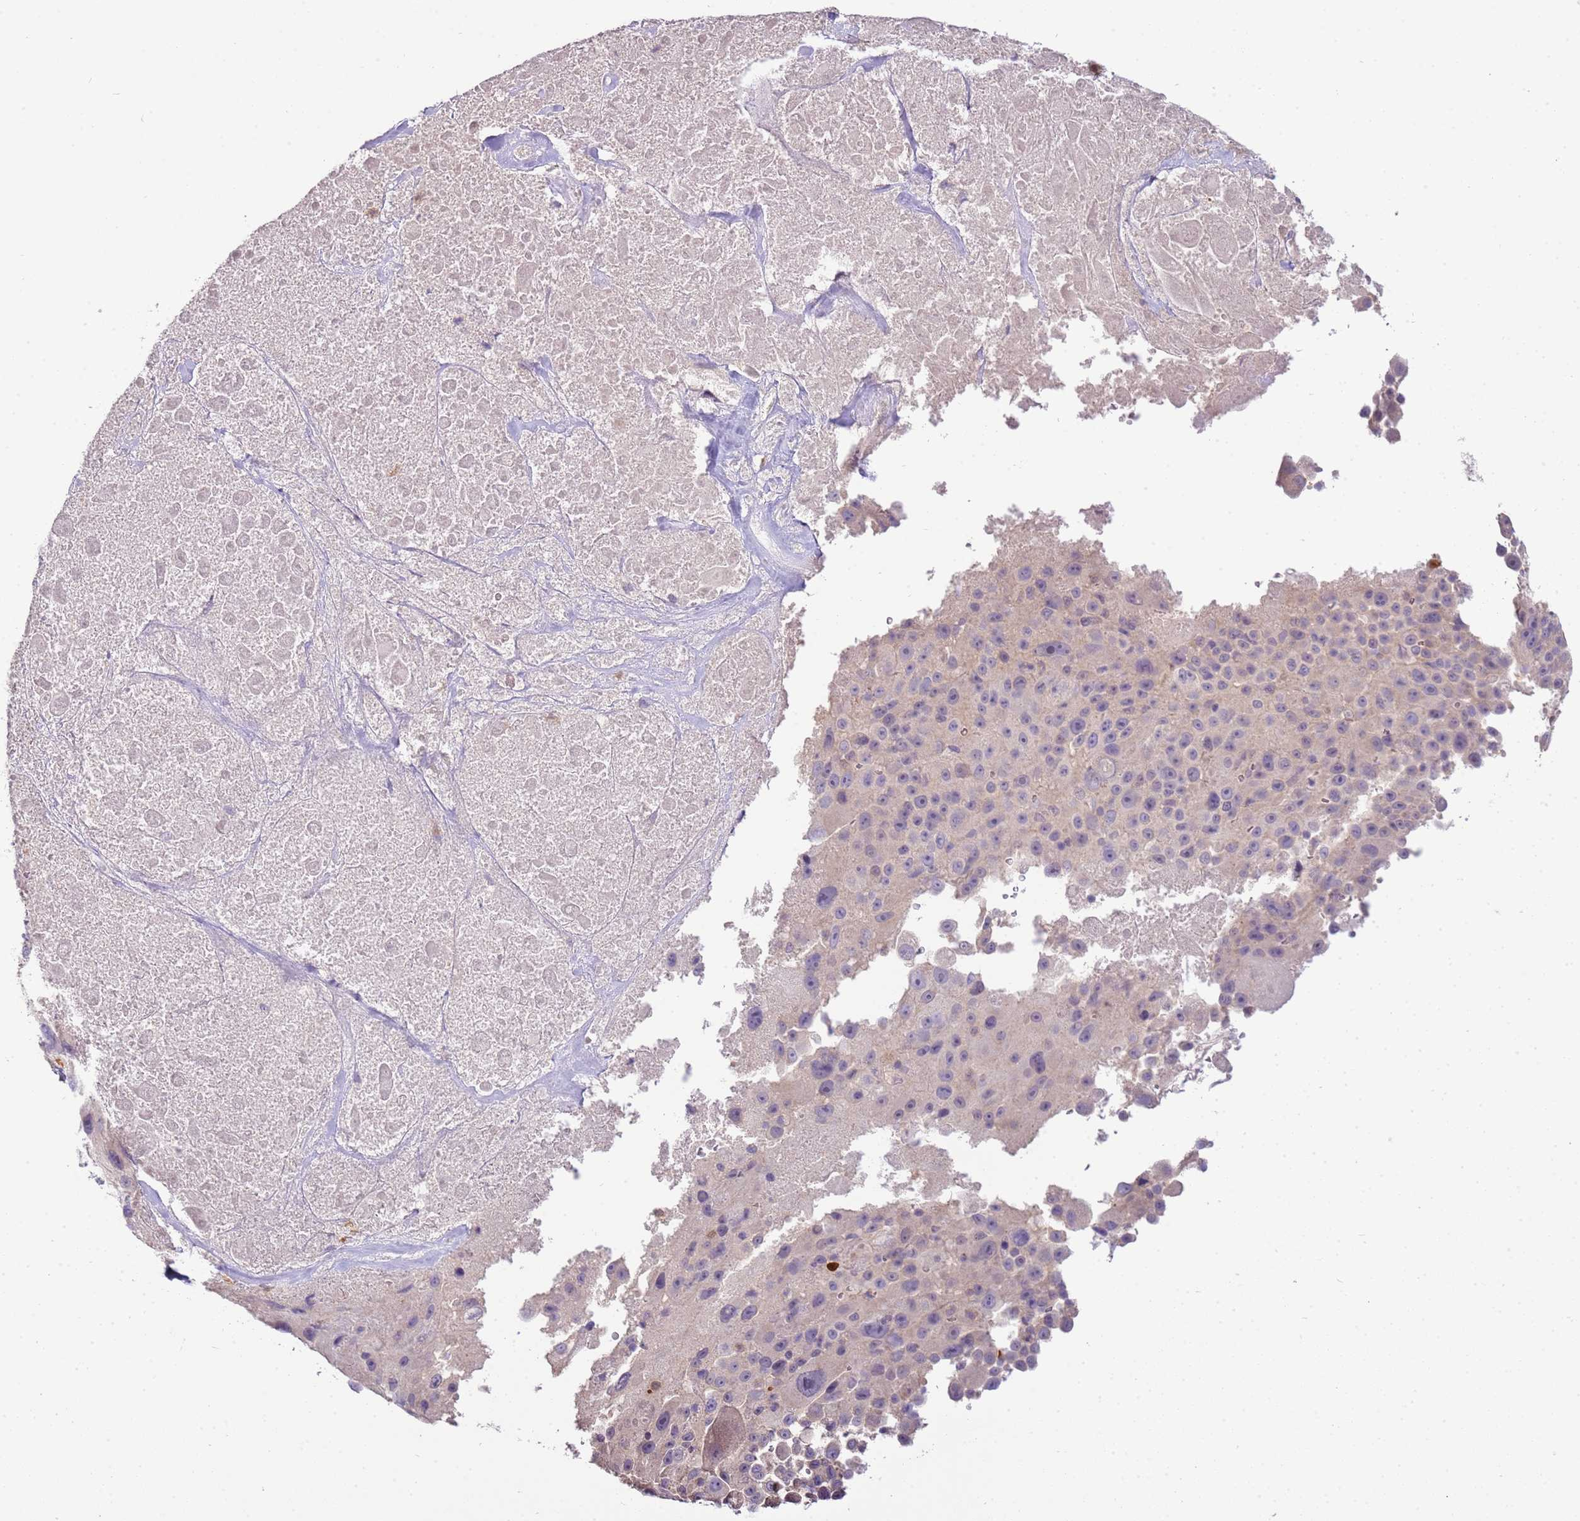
{"staining": {"intensity": "negative", "quantity": "none", "location": "none"}, "tissue": "melanoma", "cell_type": "Tumor cells", "image_type": "cancer", "snomed": [{"axis": "morphology", "description": "Malignant melanoma, Metastatic site"}, {"axis": "topography", "description": "Lymph node"}], "caption": "DAB immunohistochemical staining of malignant melanoma (metastatic site) demonstrates no significant positivity in tumor cells.", "gene": "IL2RG", "patient": {"sex": "male", "age": 62}}